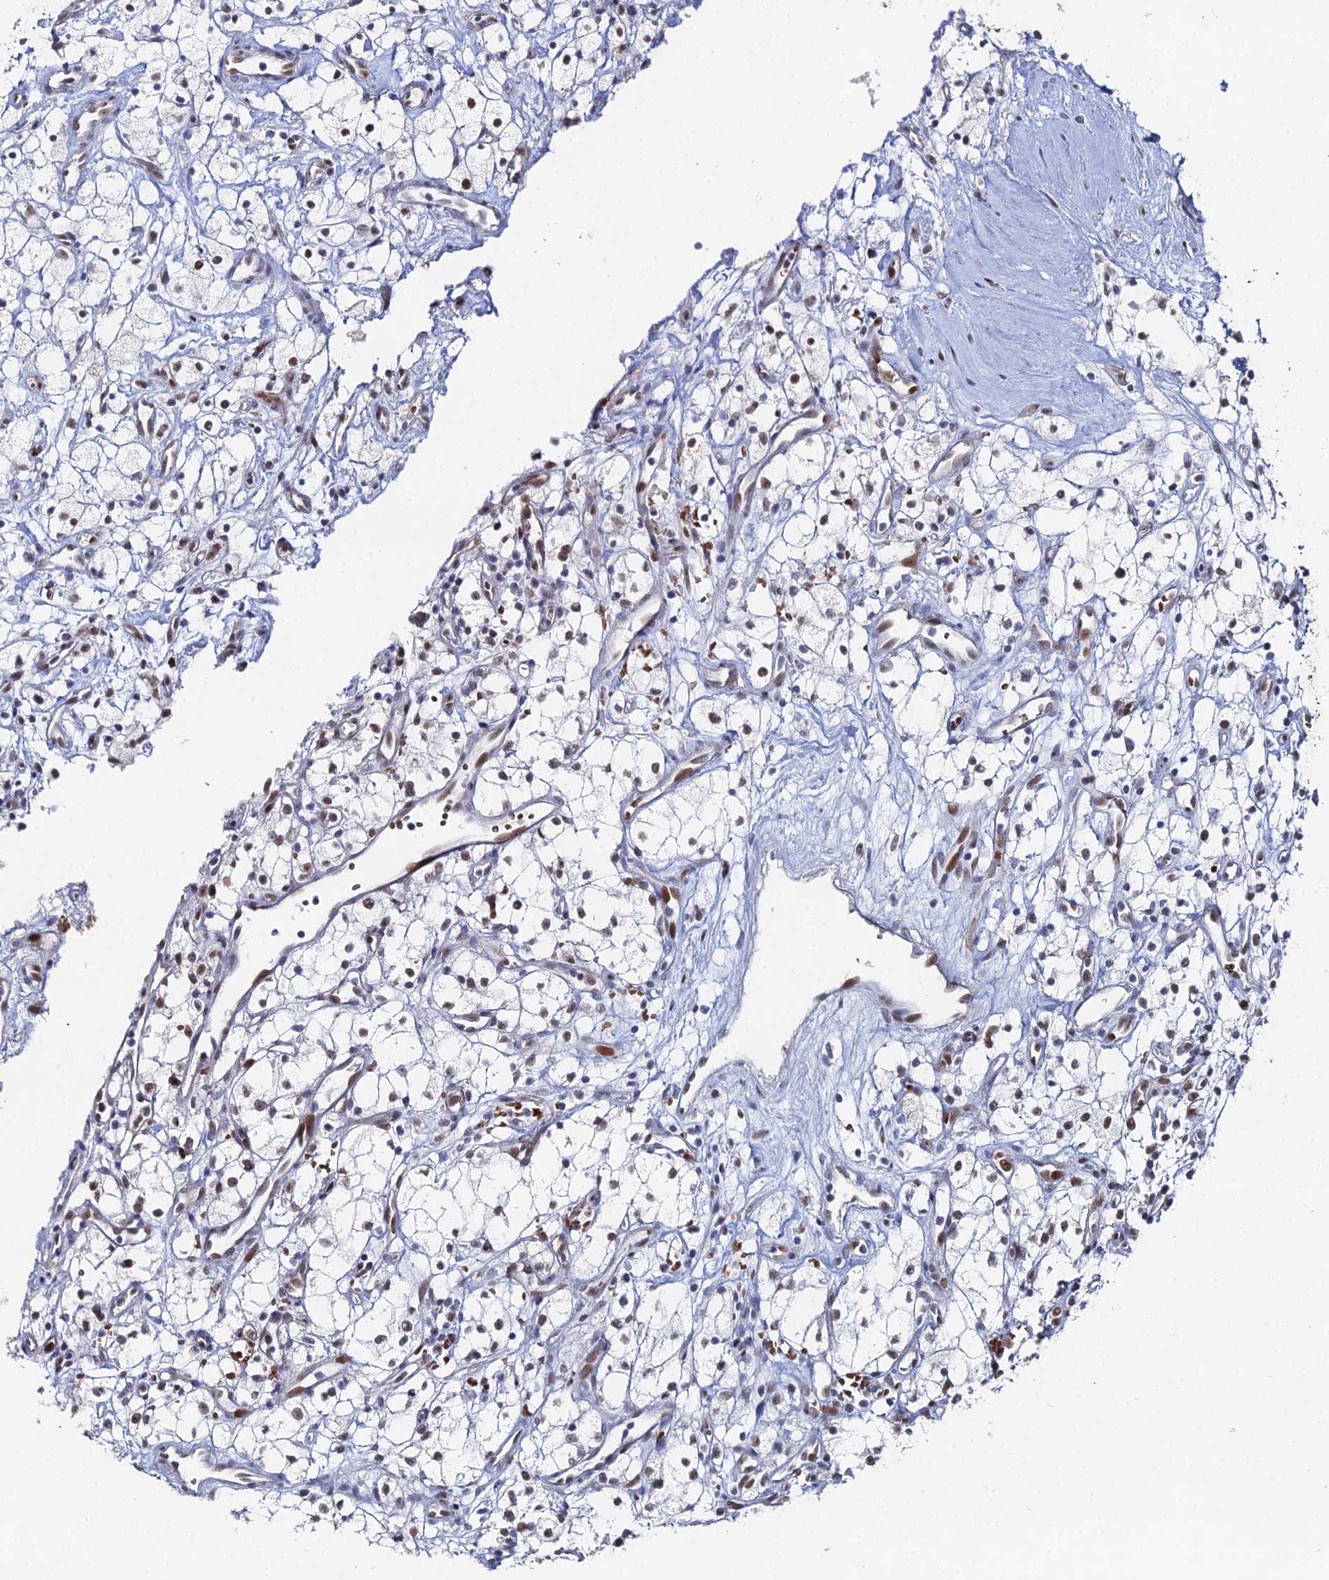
{"staining": {"intensity": "weak", "quantity": "25%-75%", "location": "nuclear"}, "tissue": "renal cancer", "cell_type": "Tumor cells", "image_type": "cancer", "snomed": [{"axis": "morphology", "description": "Adenocarcinoma, NOS"}, {"axis": "topography", "description": "Kidney"}], "caption": "IHC (DAB) staining of renal cancer exhibits weak nuclear protein positivity in approximately 25%-75% of tumor cells.", "gene": "GSC2", "patient": {"sex": "male", "age": 59}}